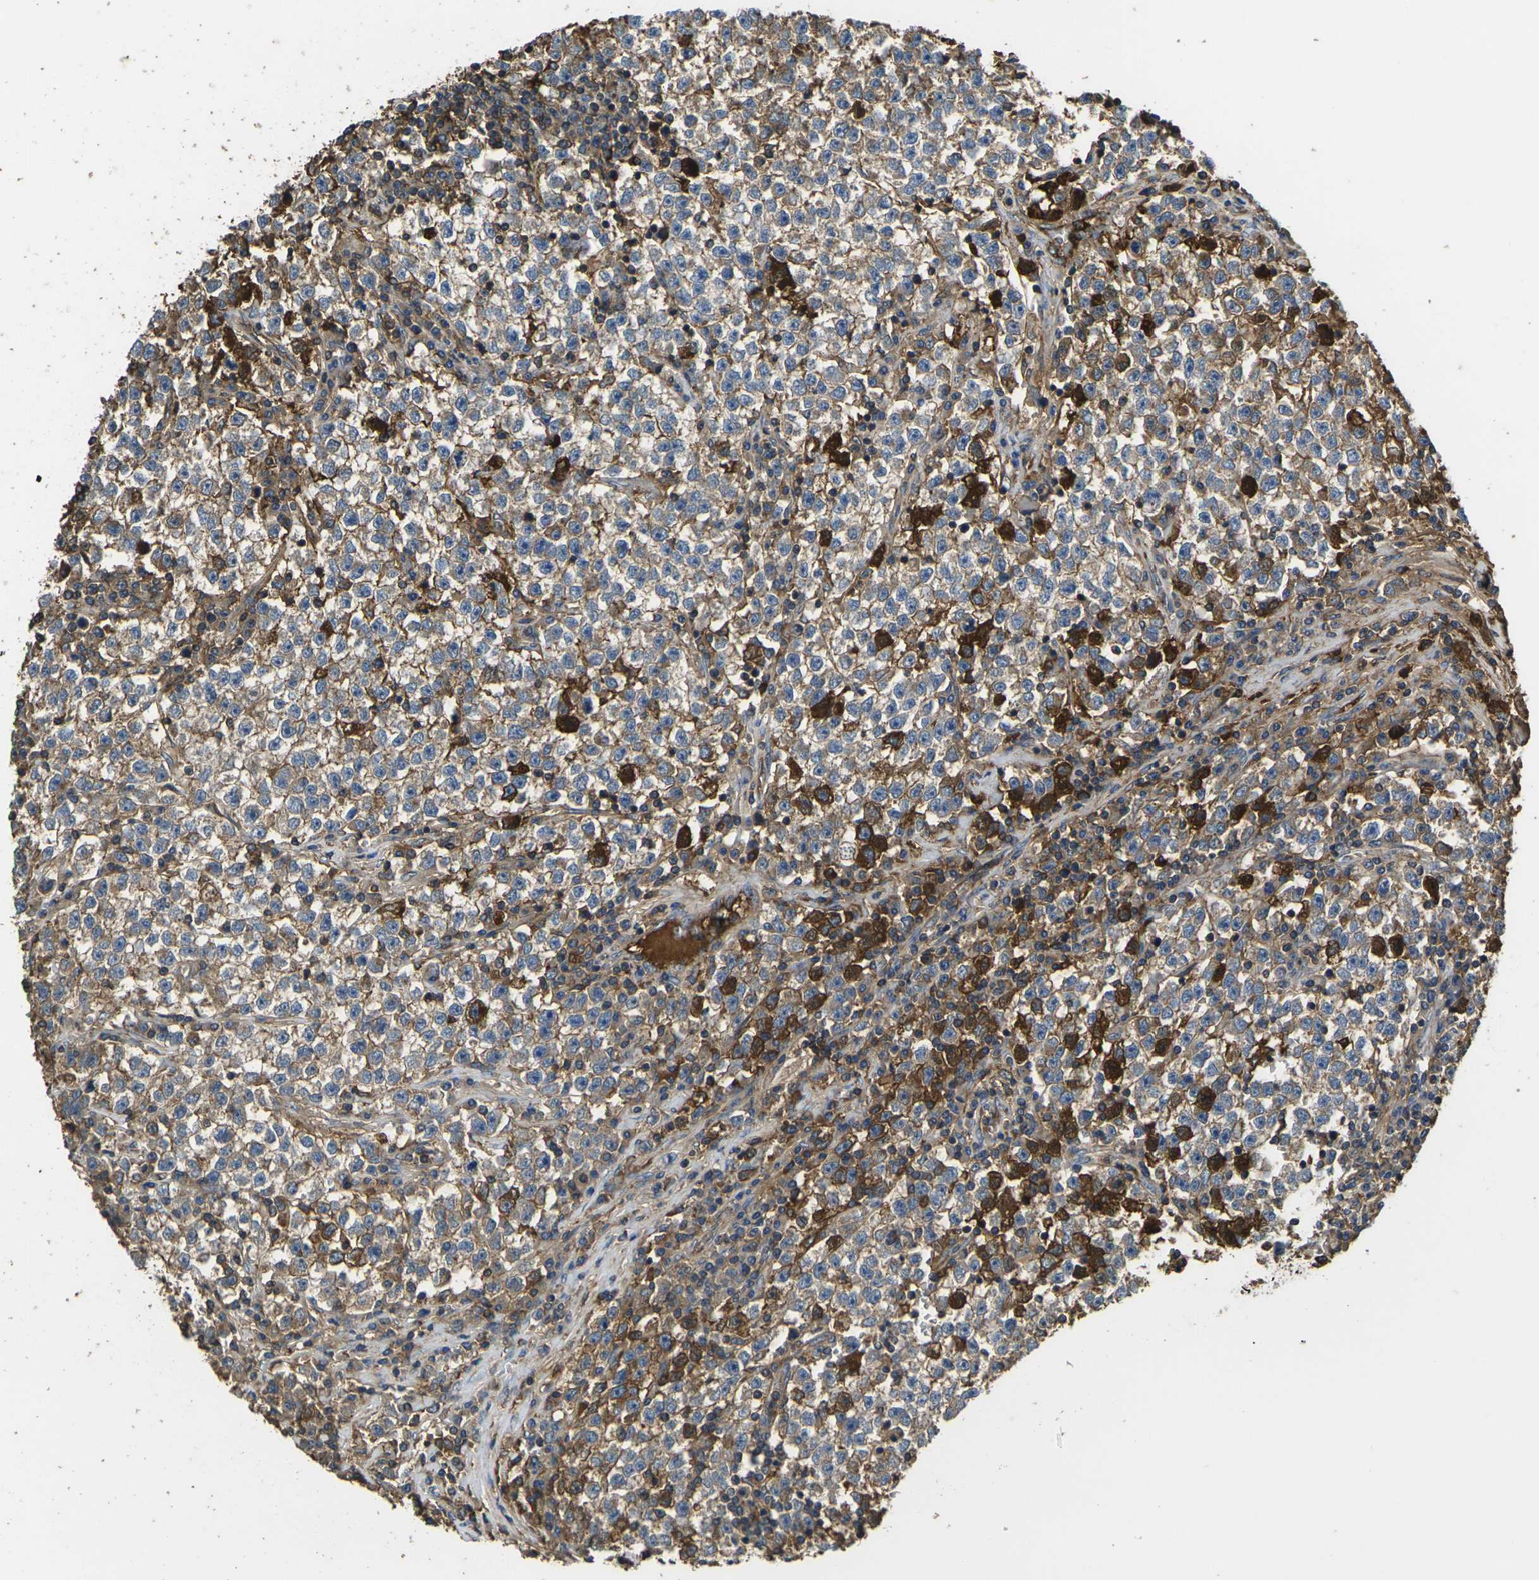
{"staining": {"intensity": "moderate", "quantity": ">75%", "location": "cytoplasmic/membranous"}, "tissue": "testis cancer", "cell_type": "Tumor cells", "image_type": "cancer", "snomed": [{"axis": "morphology", "description": "Seminoma, NOS"}, {"axis": "topography", "description": "Testis"}], "caption": "Immunohistochemistry photomicrograph of neoplastic tissue: testis seminoma stained using IHC shows medium levels of moderate protein expression localized specifically in the cytoplasmic/membranous of tumor cells, appearing as a cytoplasmic/membranous brown color.", "gene": "HSPG2", "patient": {"sex": "male", "age": 22}}